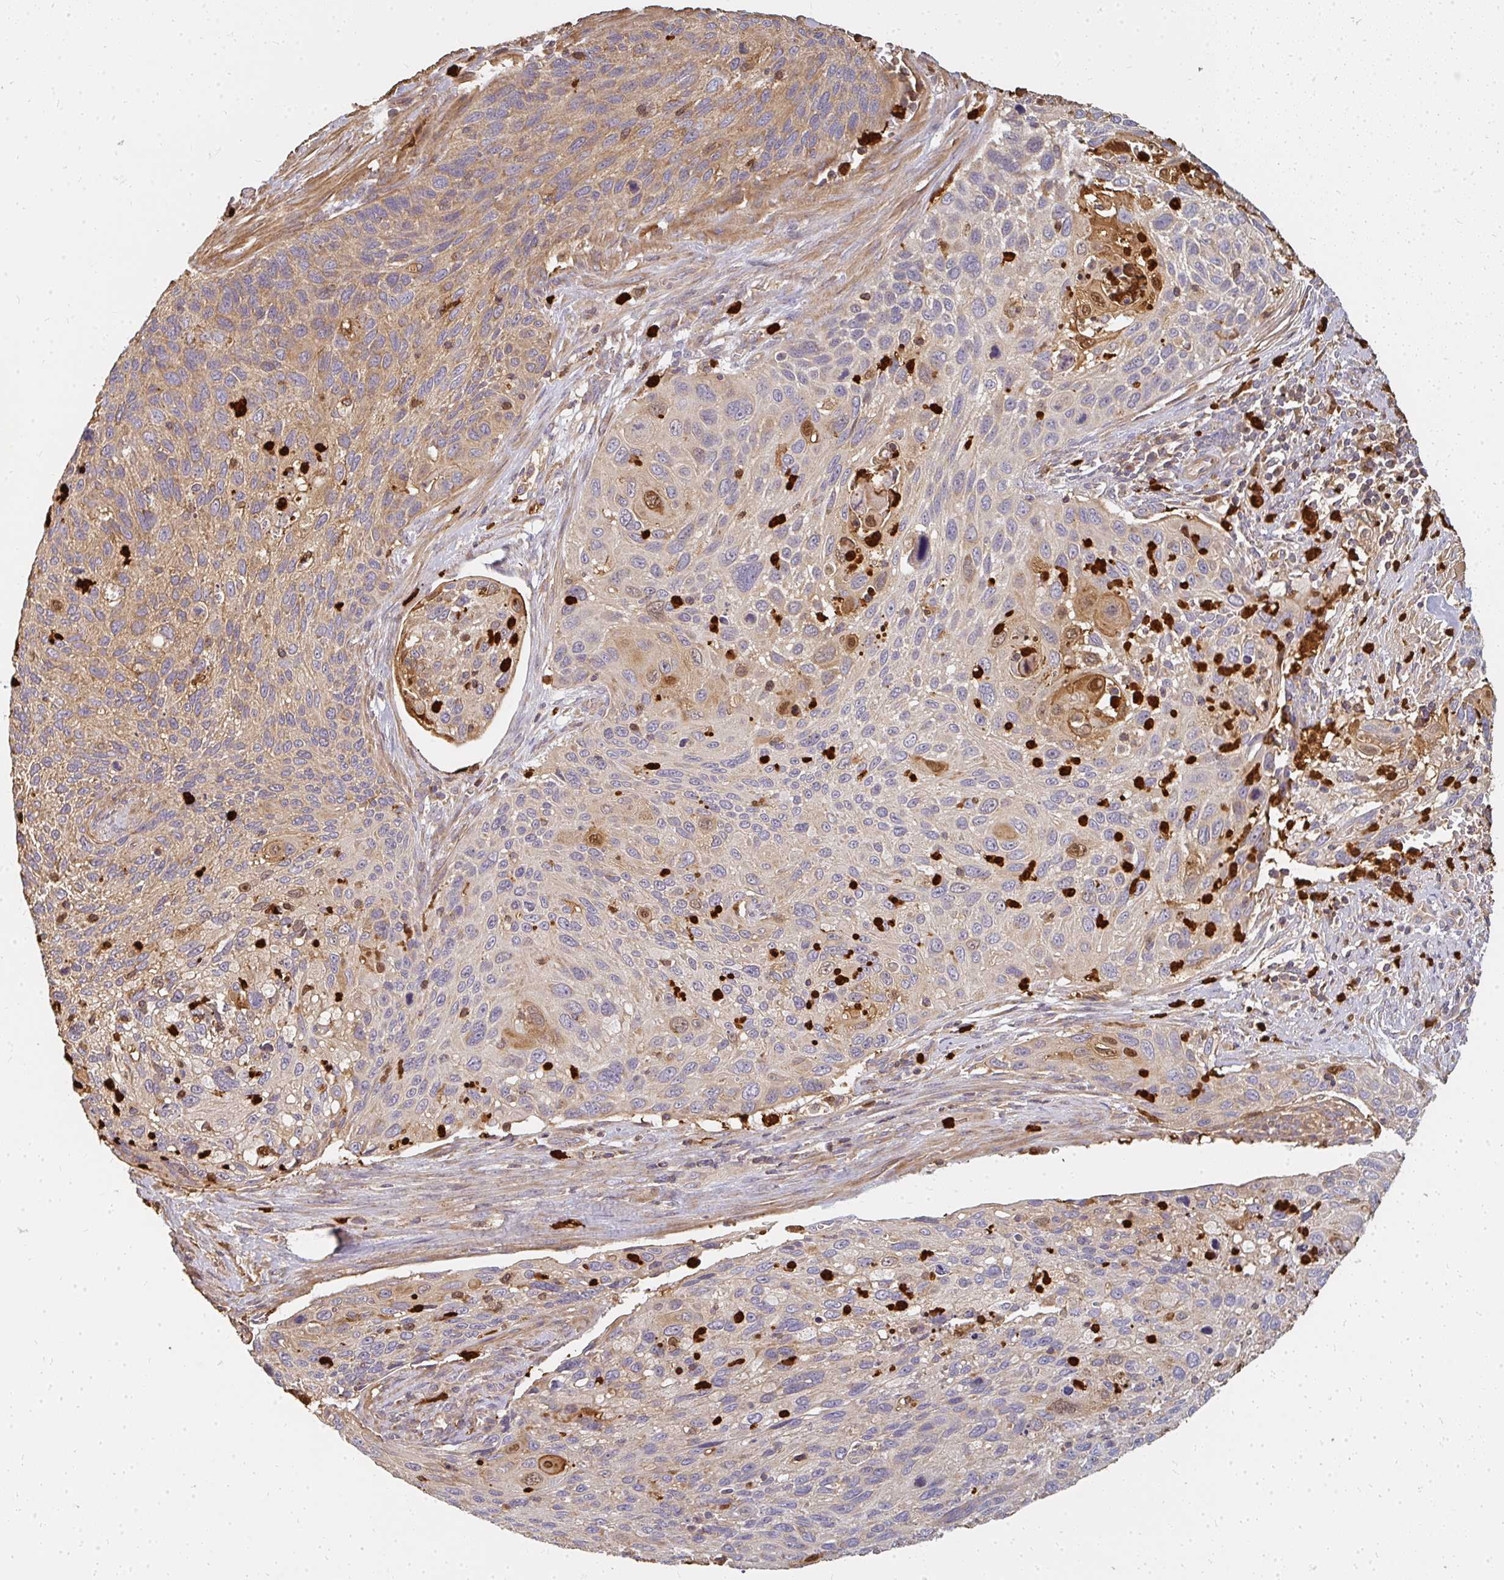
{"staining": {"intensity": "moderate", "quantity": "25%-75%", "location": "cytoplasmic/membranous,nuclear"}, "tissue": "cervical cancer", "cell_type": "Tumor cells", "image_type": "cancer", "snomed": [{"axis": "morphology", "description": "Squamous cell carcinoma, NOS"}, {"axis": "topography", "description": "Cervix"}], "caption": "Protein staining shows moderate cytoplasmic/membranous and nuclear expression in about 25%-75% of tumor cells in cervical cancer. (DAB IHC, brown staining for protein, blue staining for nuclei).", "gene": "CNTRL", "patient": {"sex": "female", "age": 70}}